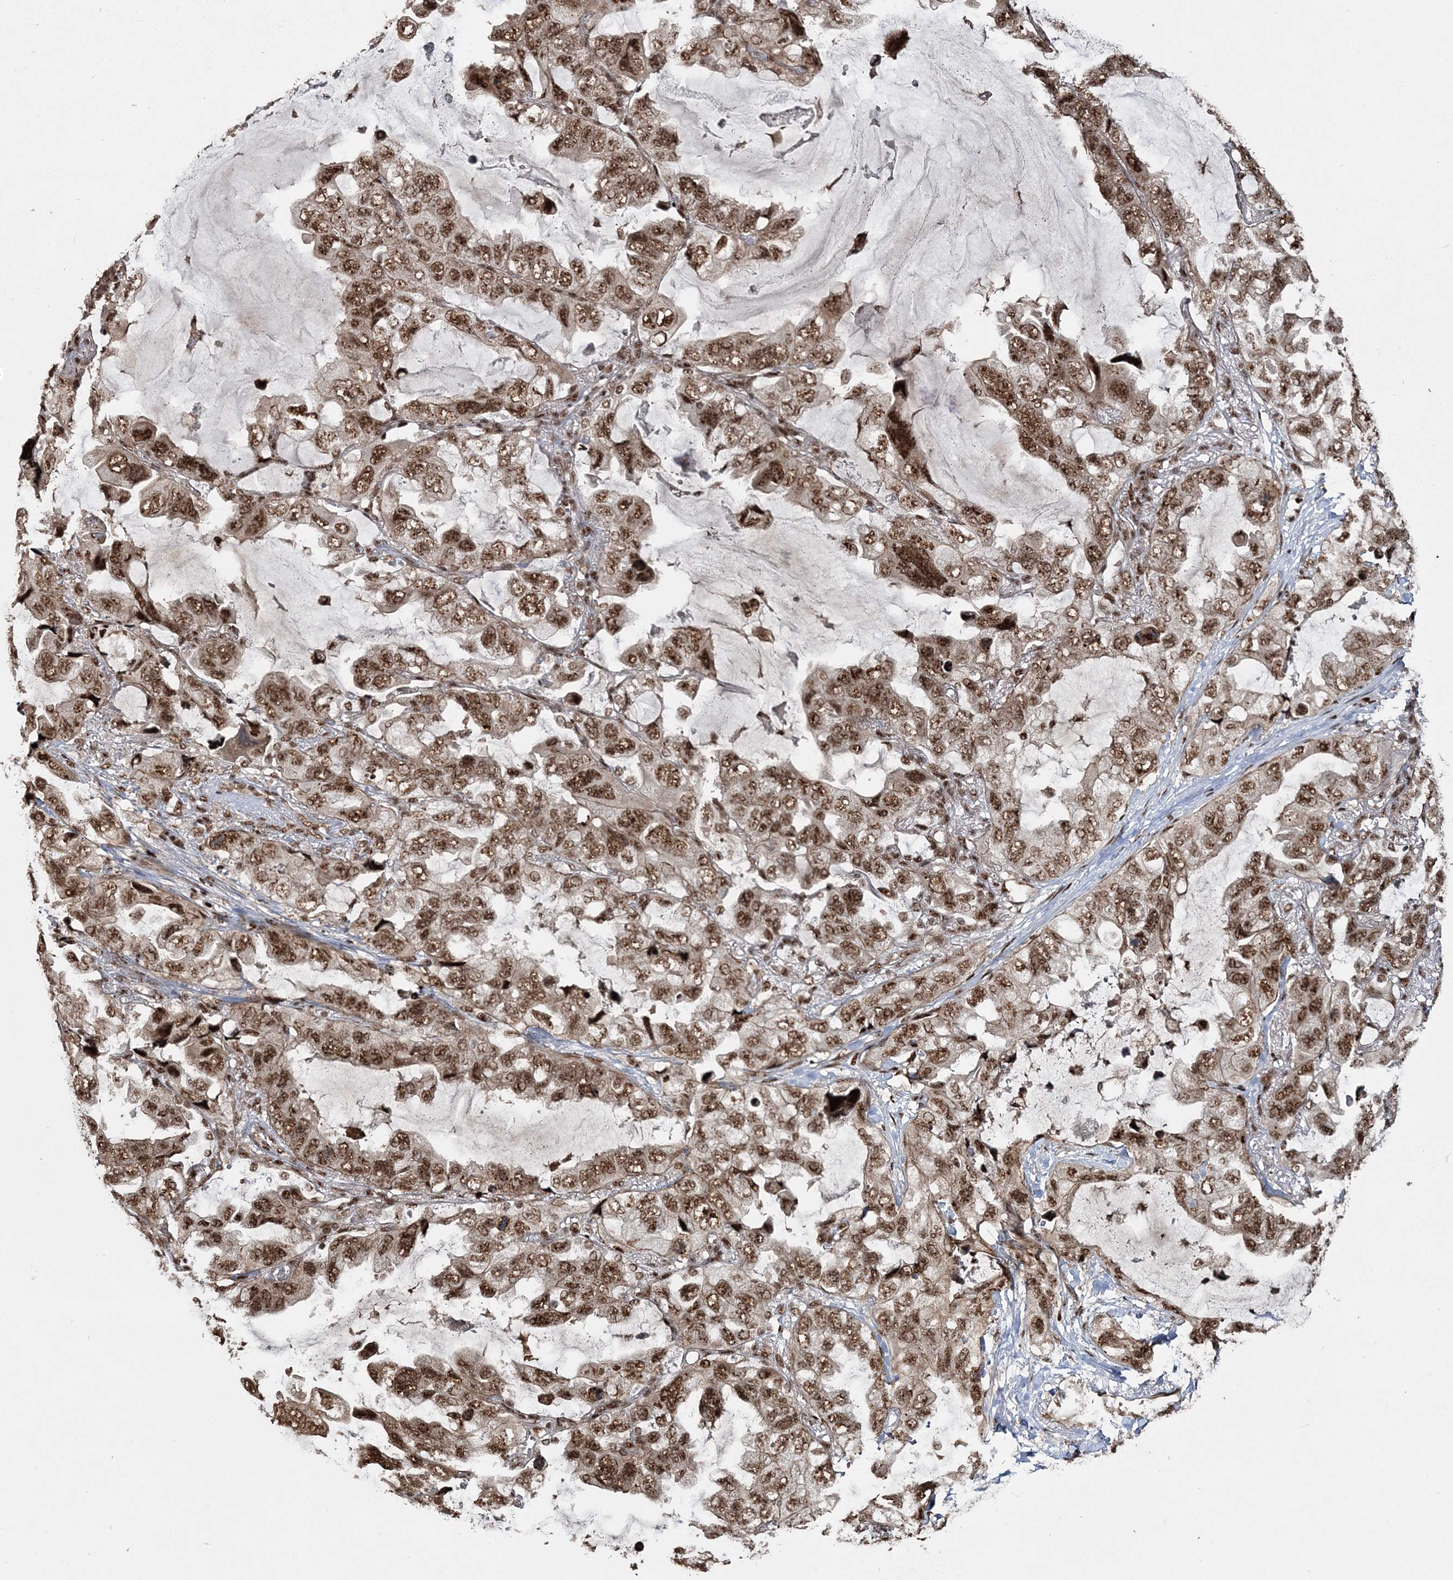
{"staining": {"intensity": "strong", "quantity": ">75%", "location": "nuclear"}, "tissue": "lung cancer", "cell_type": "Tumor cells", "image_type": "cancer", "snomed": [{"axis": "morphology", "description": "Squamous cell carcinoma, NOS"}, {"axis": "topography", "description": "Lung"}], "caption": "Immunohistochemical staining of lung cancer (squamous cell carcinoma) demonstrates strong nuclear protein positivity in approximately >75% of tumor cells.", "gene": "EXOSC8", "patient": {"sex": "female", "age": 73}}